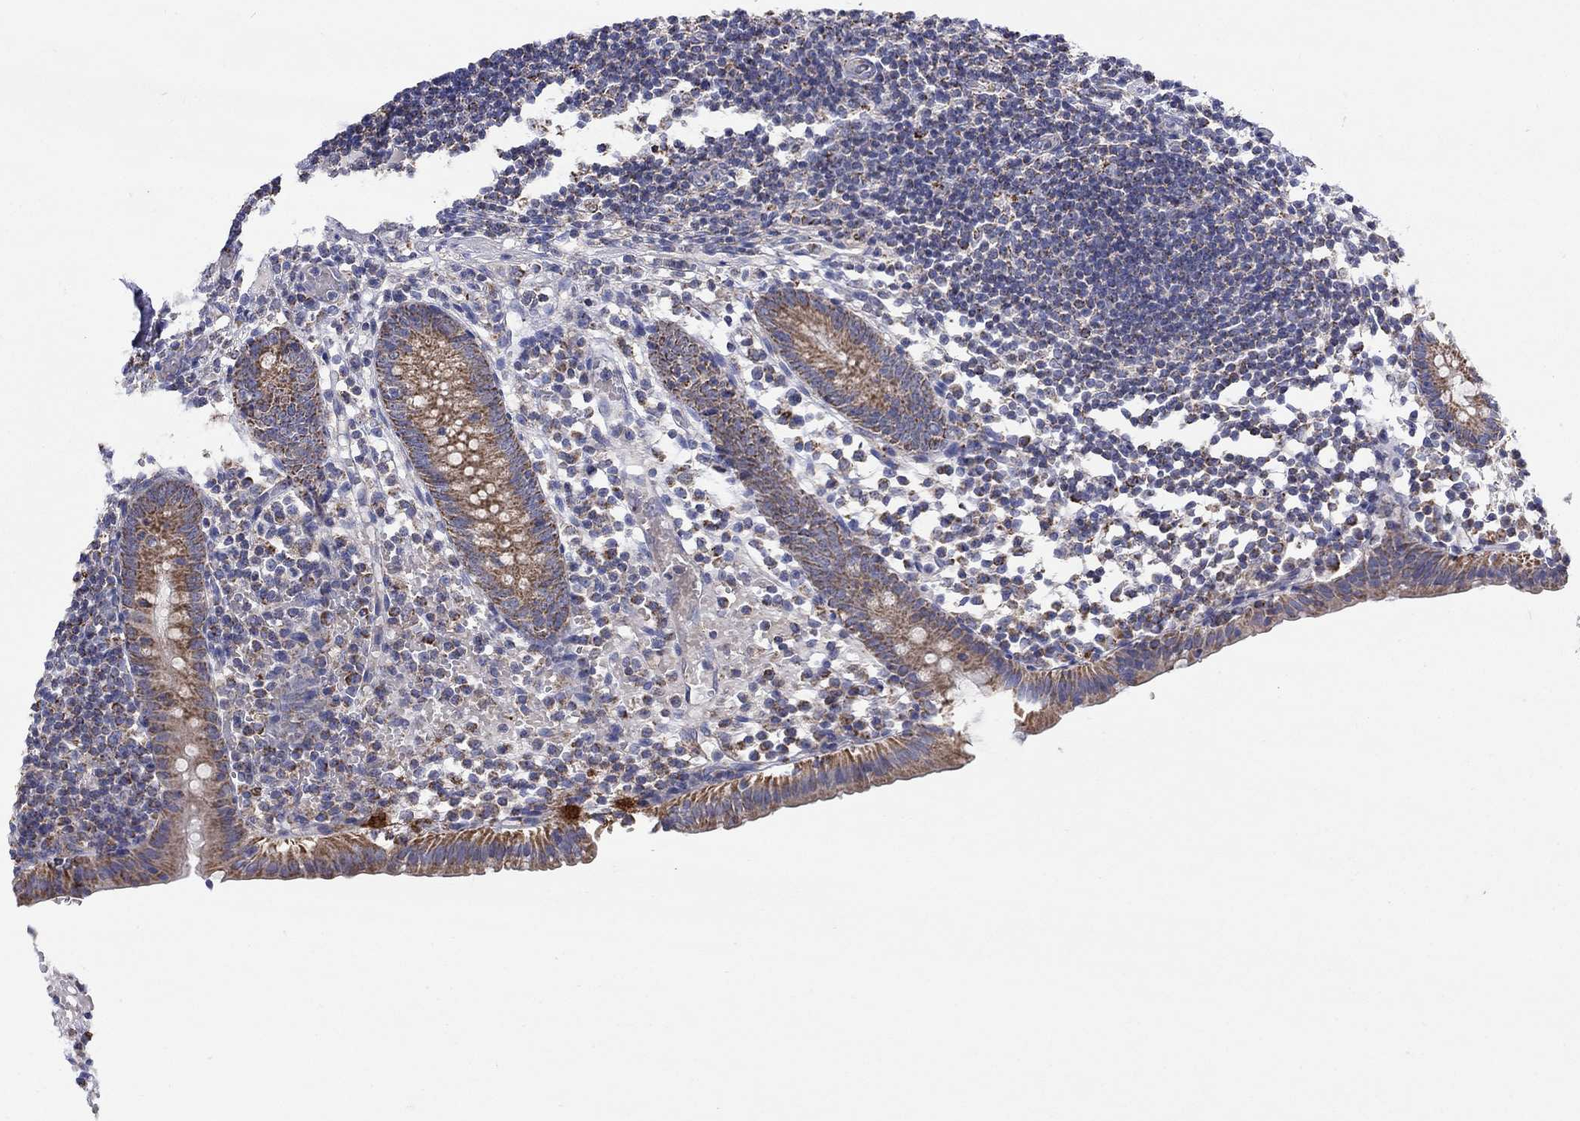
{"staining": {"intensity": "moderate", "quantity": ">75%", "location": "cytoplasmic/membranous"}, "tissue": "appendix", "cell_type": "Glandular cells", "image_type": "normal", "snomed": [{"axis": "morphology", "description": "Normal tissue, NOS"}, {"axis": "topography", "description": "Appendix"}], "caption": "This micrograph exhibits unremarkable appendix stained with immunohistochemistry (IHC) to label a protein in brown. The cytoplasmic/membranous of glandular cells show moderate positivity for the protein. Nuclei are counter-stained blue.", "gene": "HPS5", "patient": {"sex": "female", "age": 40}}